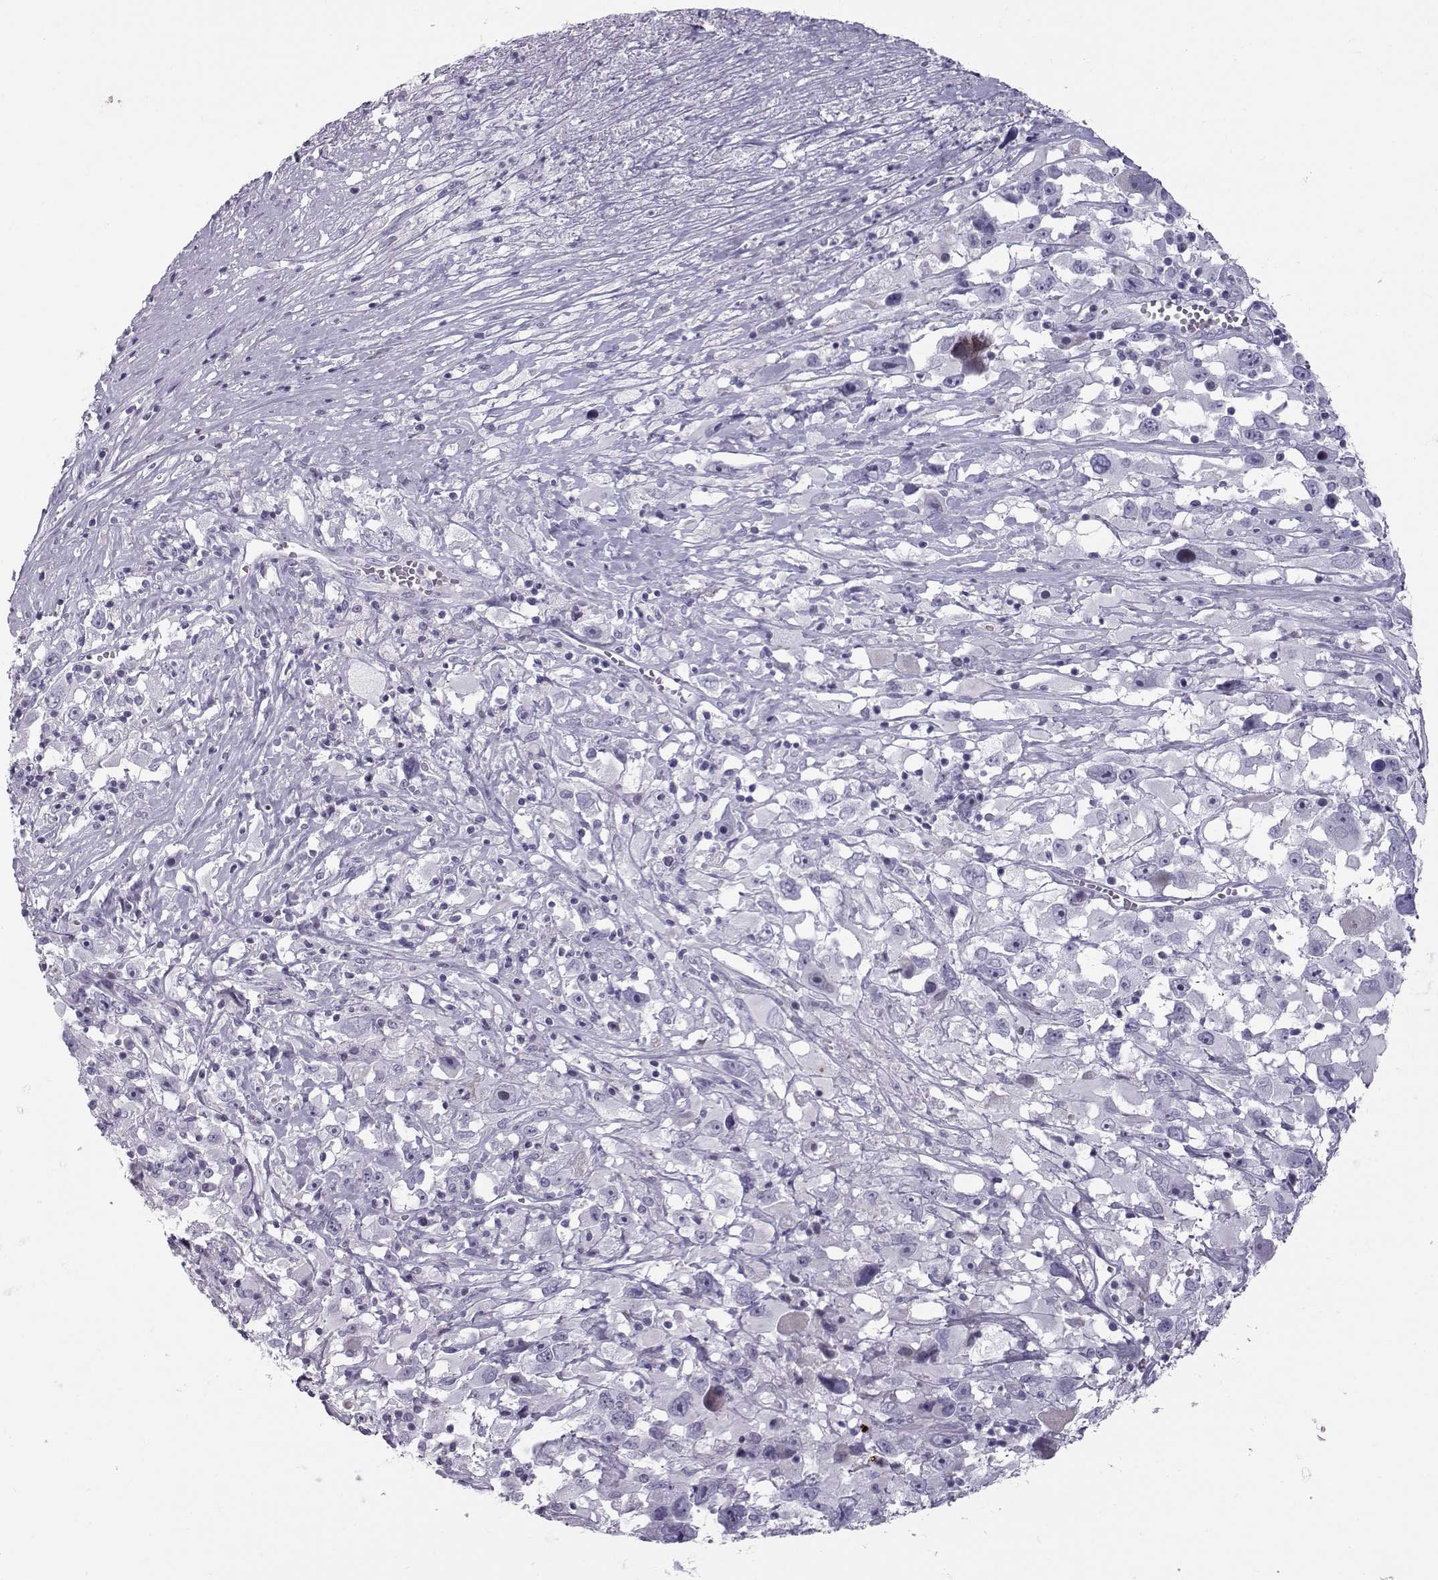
{"staining": {"intensity": "negative", "quantity": "none", "location": "none"}, "tissue": "melanoma", "cell_type": "Tumor cells", "image_type": "cancer", "snomed": [{"axis": "morphology", "description": "Malignant melanoma, Metastatic site"}, {"axis": "topography", "description": "Soft tissue"}], "caption": "This image is of melanoma stained with immunohistochemistry to label a protein in brown with the nuclei are counter-stained blue. There is no expression in tumor cells.", "gene": "DMRT3", "patient": {"sex": "male", "age": 50}}